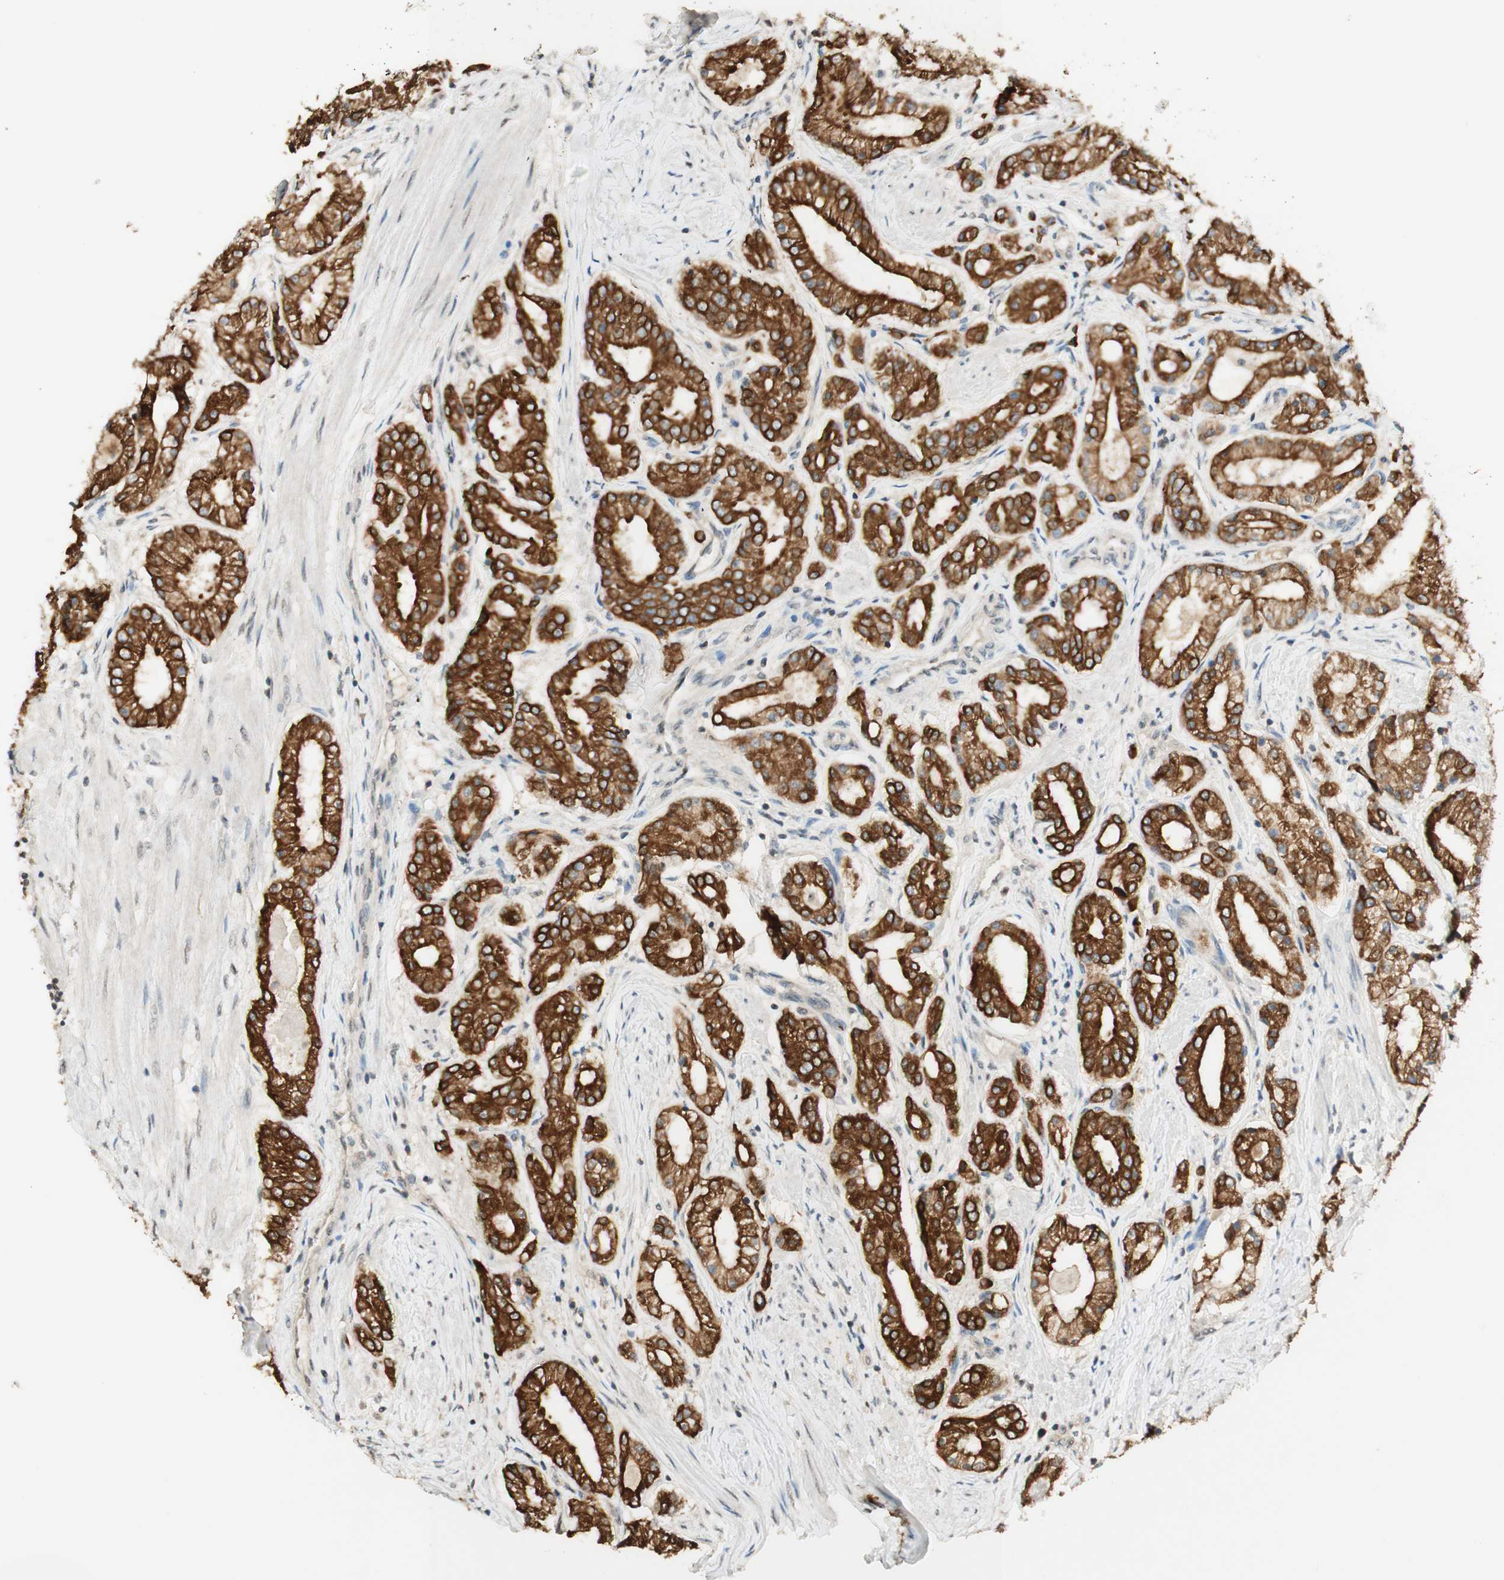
{"staining": {"intensity": "strong", "quantity": ">75%", "location": "cytoplasmic/membranous"}, "tissue": "prostate cancer", "cell_type": "Tumor cells", "image_type": "cancer", "snomed": [{"axis": "morphology", "description": "Adenocarcinoma, Low grade"}, {"axis": "topography", "description": "Prostate"}], "caption": "An immunohistochemistry (IHC) image of tumor tissue is shown. Protein staining in brown shows strong cytoplasmic/membranous positivity in prostate cancer within tumor cells.", "gene": "SPINT2", "patient": {"sex": "male", "age": 63}}